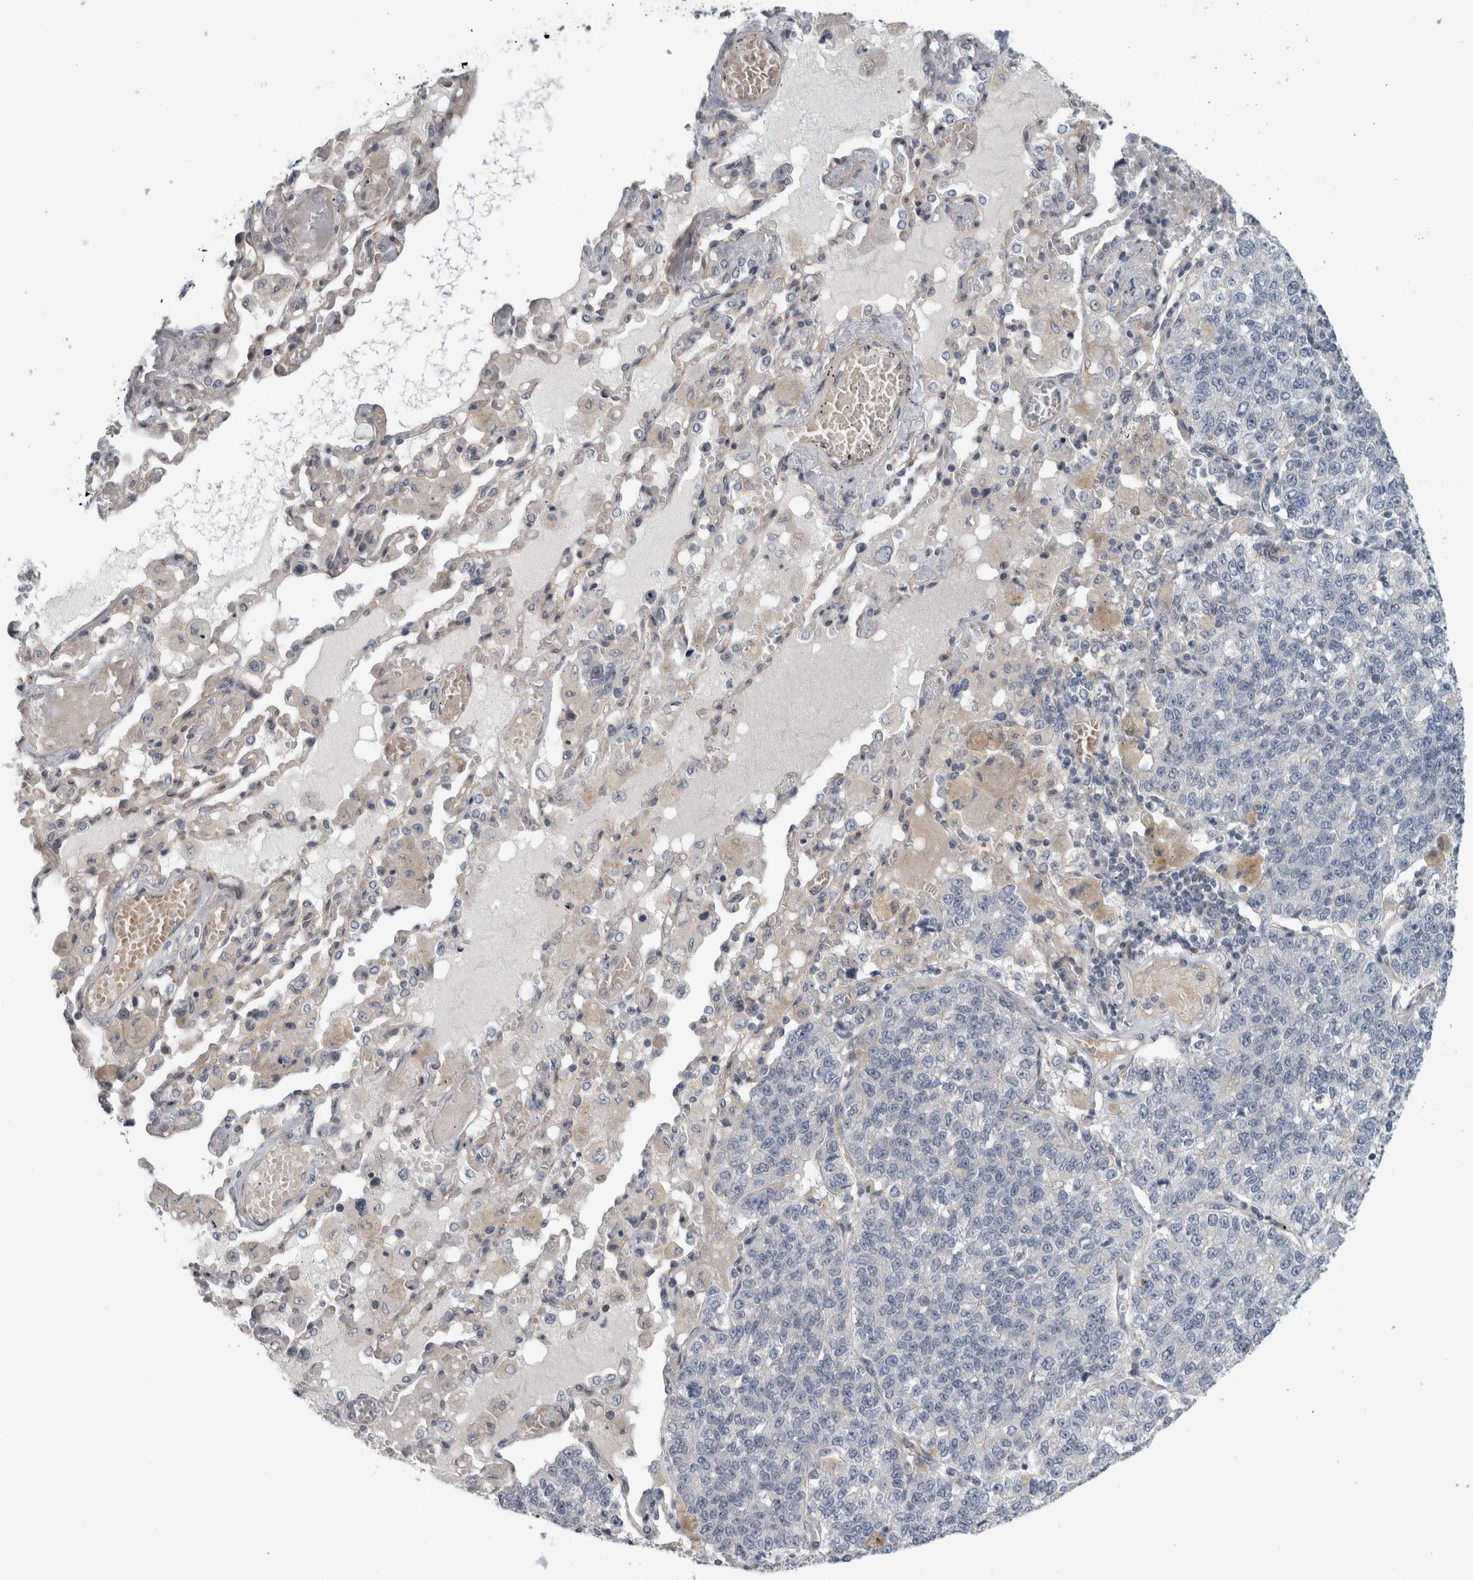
{"staining": {"intensity": "negative", "quantity": "none", "location": "none"}, "tissue": "lung cancer", "cell_type": "Tumor cells", "image_type": "cancer", "snomed": [{"axis": "morphology", "description": "Adenocarcinoma, NOS"}, {"axis": "topography", "description": "Lung"}], "caption": "Tumor cells show no significant expression in lung adenocarcinoma.", "gene": "ZNF804B", "patient": {"sex": "male", "age": 49}}